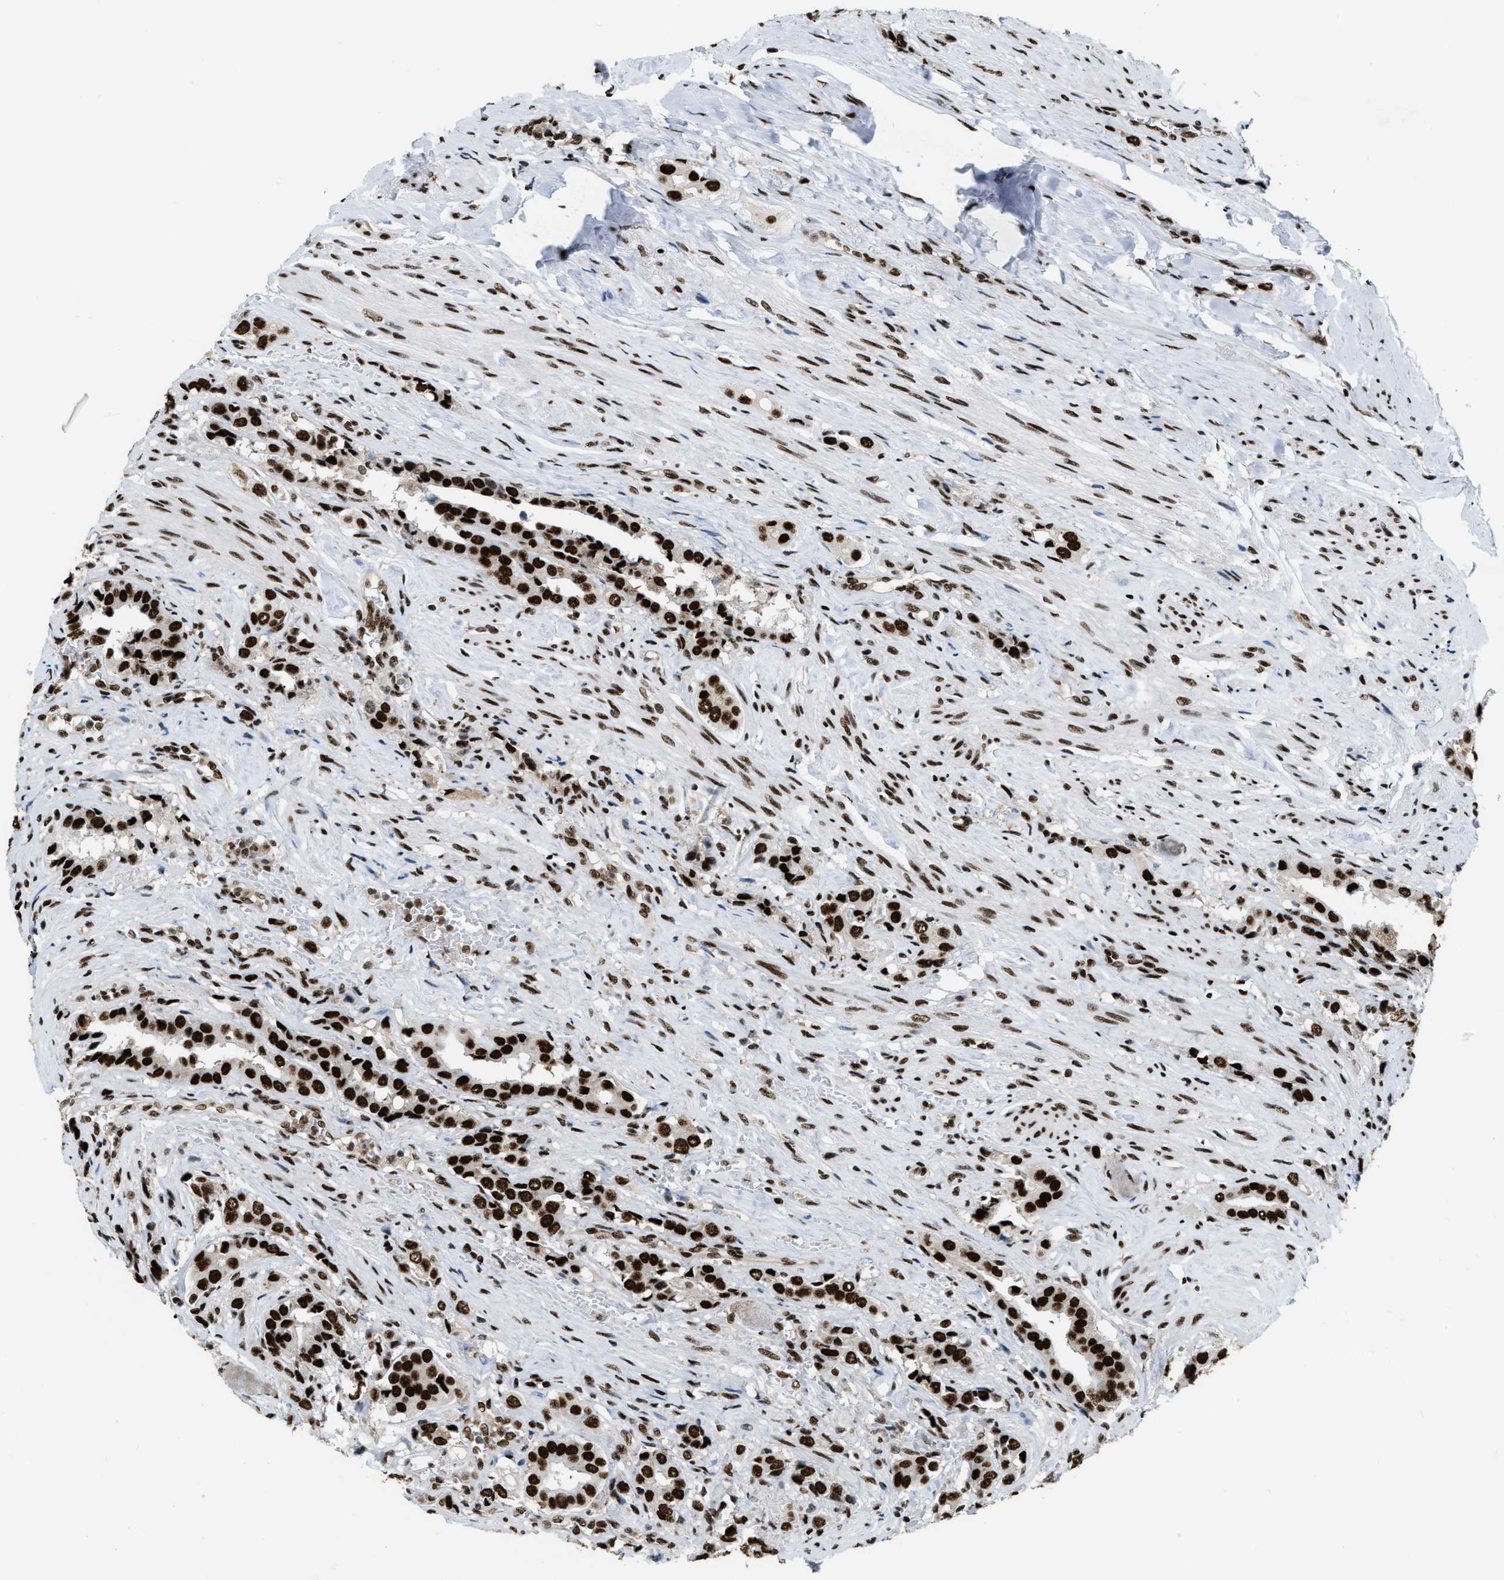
{"staining": {"intensity": "strong", "quantity": ">75%", "location": "nuclear"}, "tissue": "prostate cancer", "cell_type": "Tumor cells", "image_type": "cancer", "snomed": [{"axis": "morphology", "description": "Adenocarcinoma, High grade"}, {"axis": "topography", "description": "Prostate"}], "caption": "Immunohistochemical staining of human adenocarcinoma (high-grade) (prostate) shows high levels of strong nuclear protein staining in about >75% of tumor cells. (DAB (3,3'-diaminobenzidine) = brown stain, brightfield microscopy at high magnification).", "gene": "NUMA1", "patient": {"sex": "male", "age": 52}}